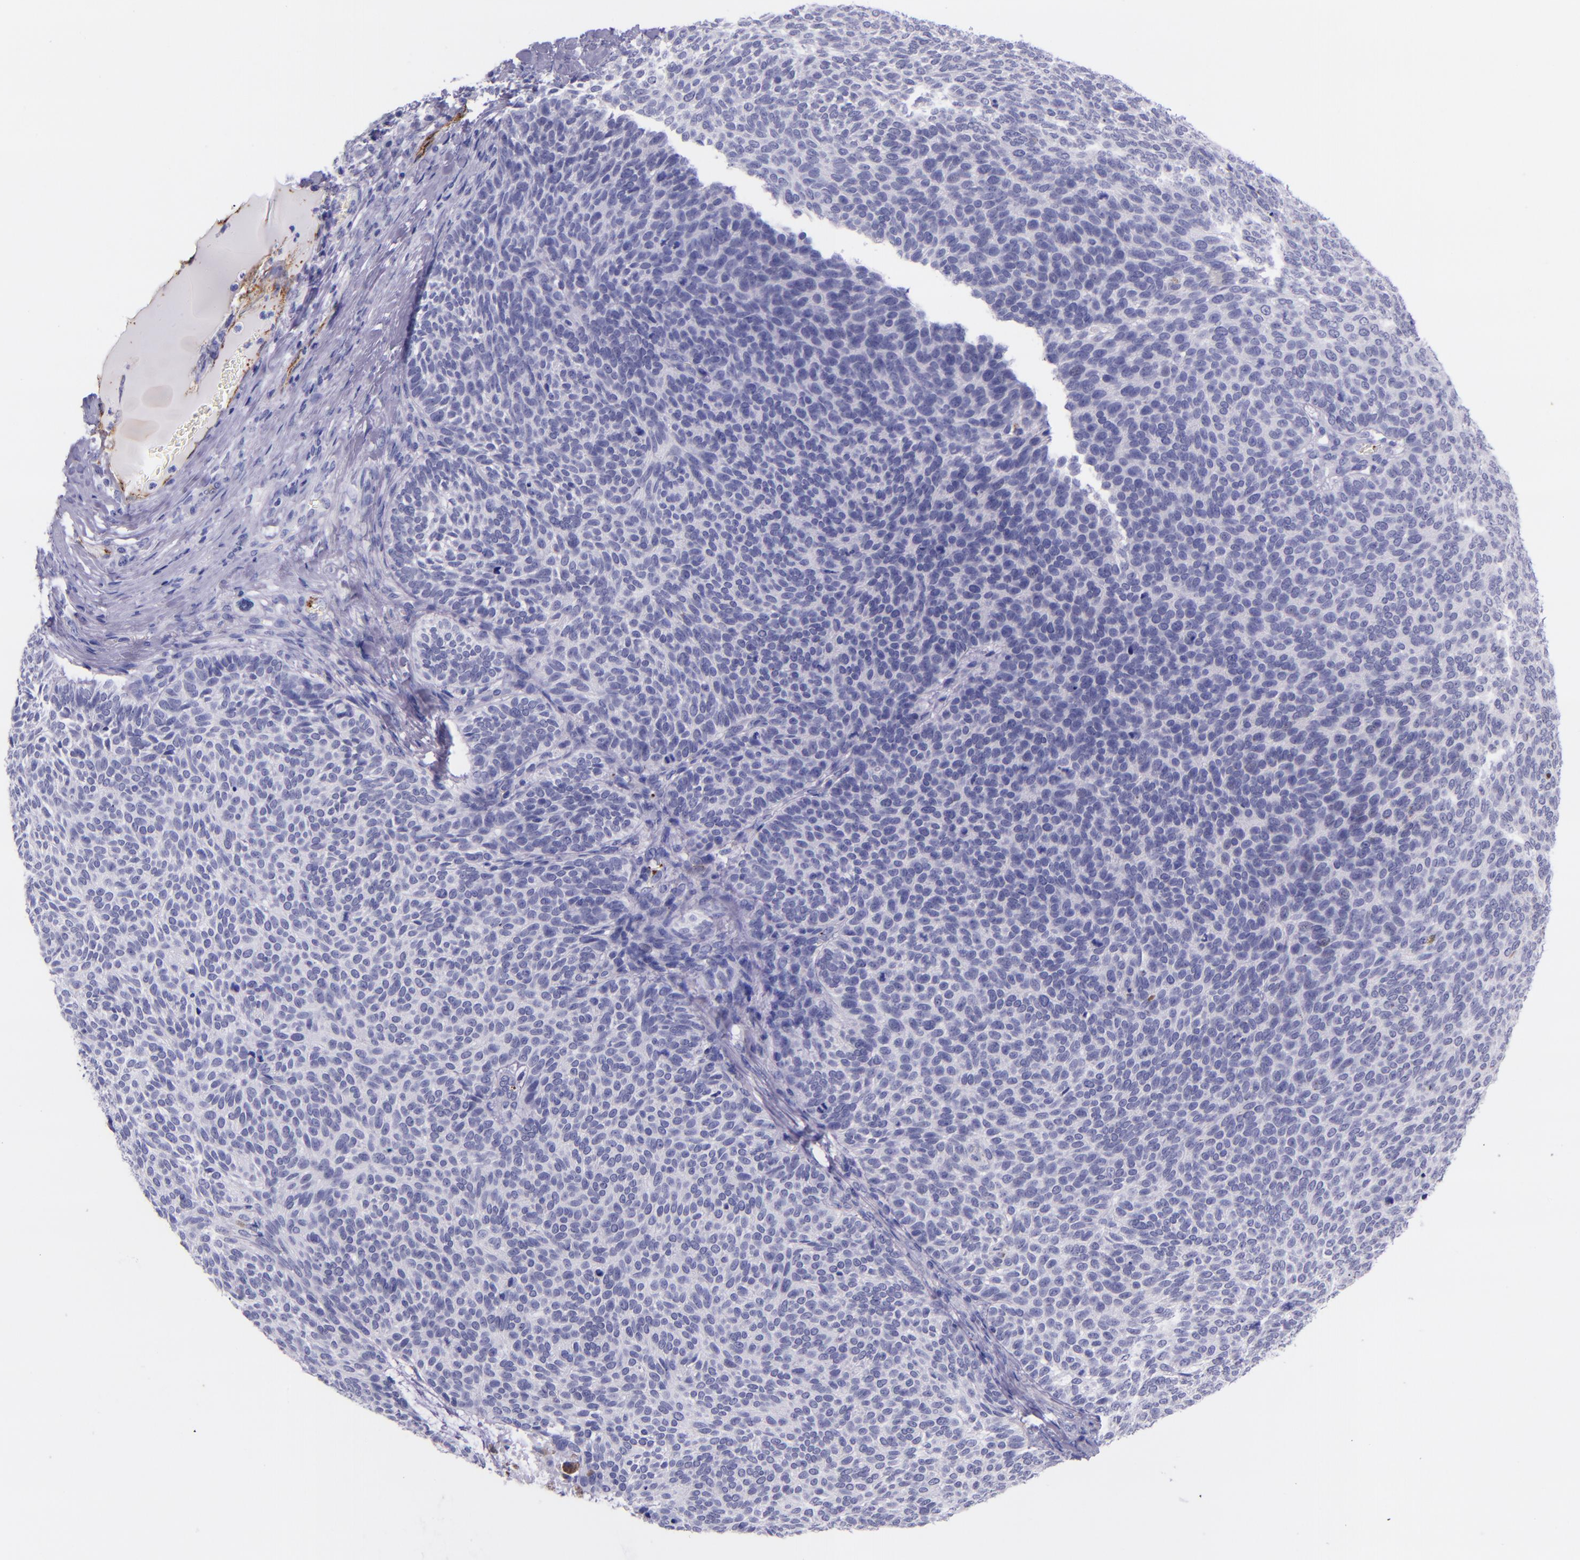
{"staining": {"intensity": "negative", "quantity": "none", "location": "none"}, "tissue": "skin cancer", "cell_type": "Tumor cells", "image_type": "cancer", "snomed": [{"axis": "morphology", "description": "Basal cell carcinoma"}, {"axis": "topography", "description": "Skin"}], "caption": "Basal cell carcinoma (skin) was stained to show a protein in brown. There is no significant expression in tumor cells.", "gene": "SELE", "patient": {"sex": "male", "age": 63}}